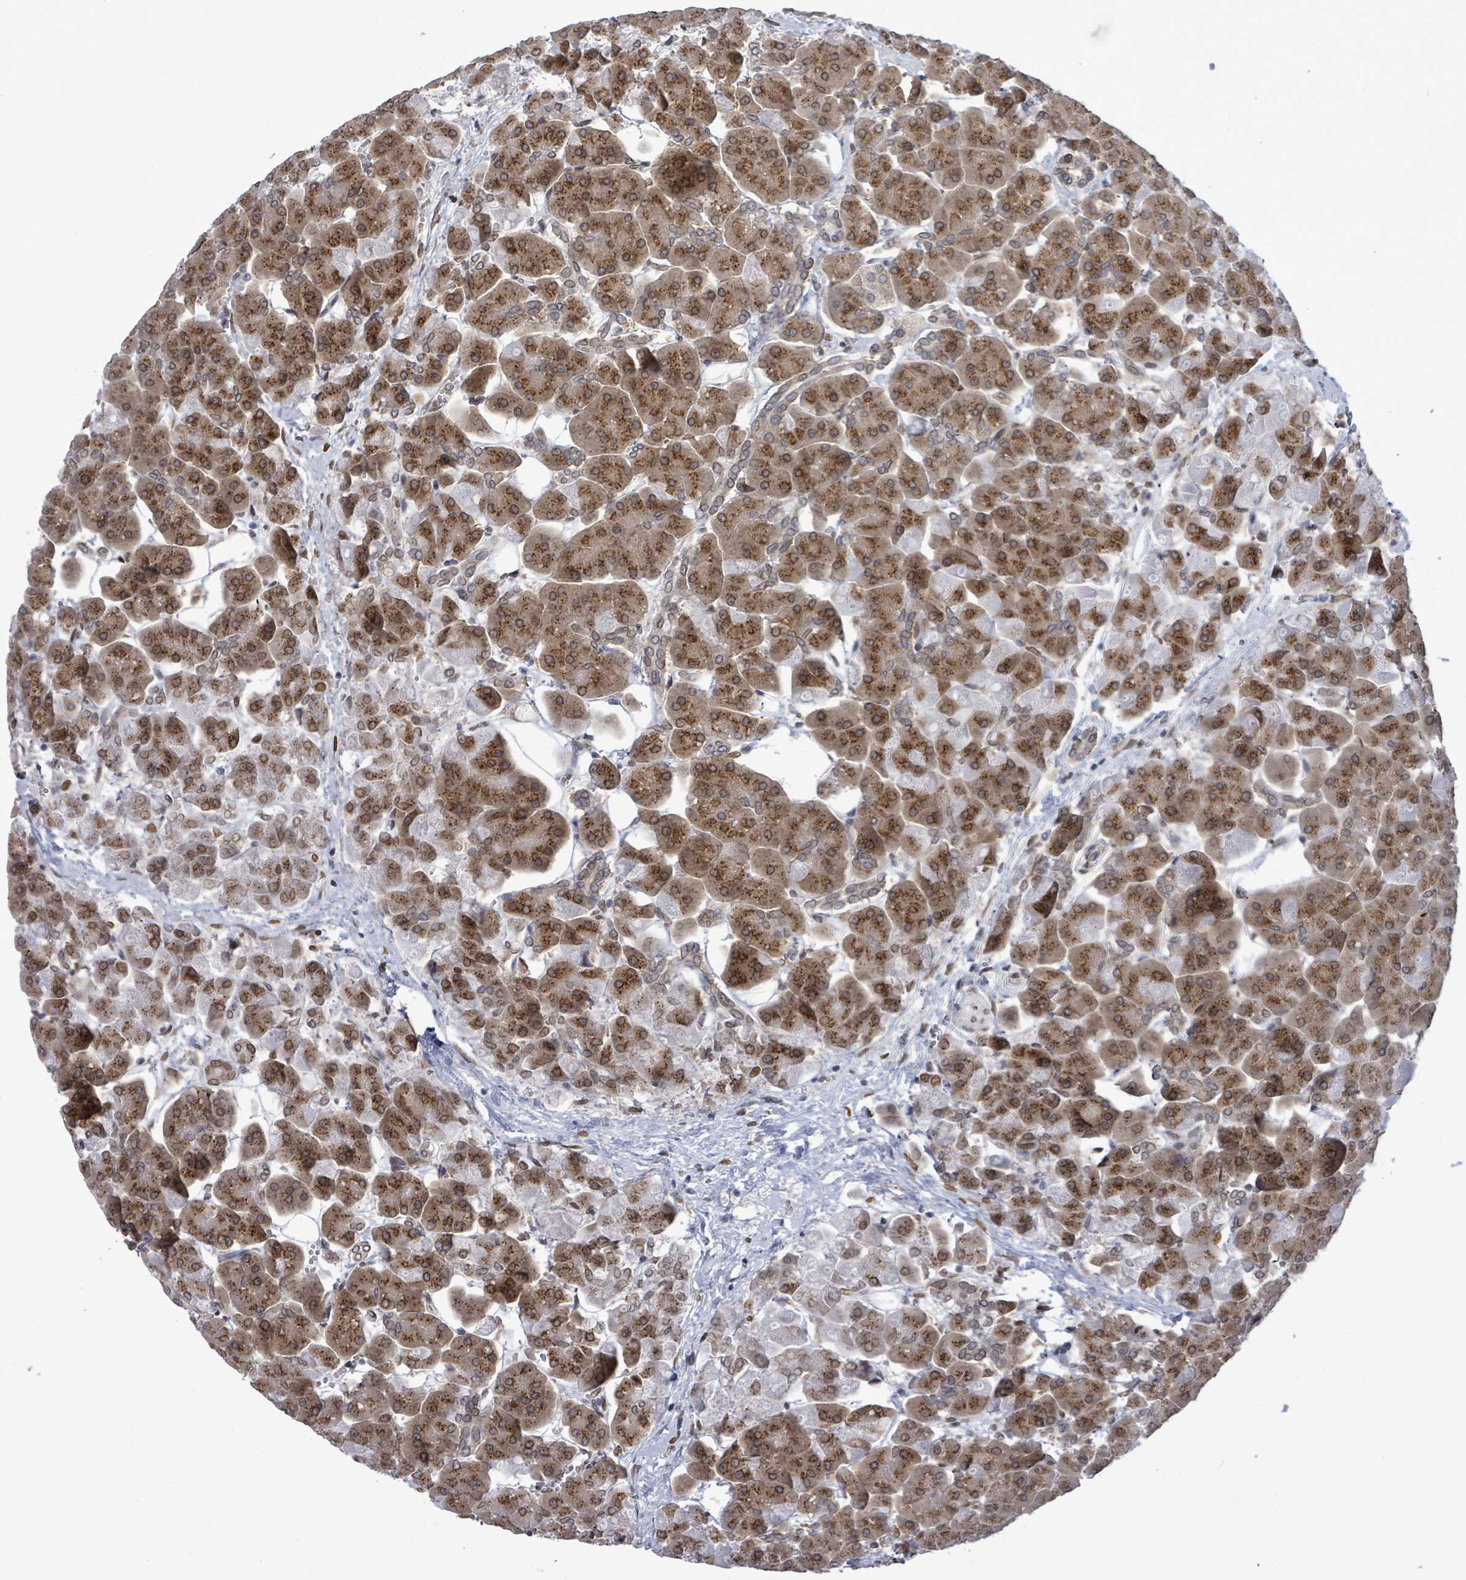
{"staining": {"intensity": "strong", "quantity": "25%-75%", "location": "cytoplasmic/membranous"}, "tissue": "pancreas", "cell_type": "Exocrine glandular cells", "image_type": "normal", "snomed": [{"axis": "morphology", "description": "Normal tissue, NOS"}, {"axis": "topography", "description": "Pancreas"}], "caption": "IHC image of unremarkable pancreas: pancreas stained using IHC displays high levels of strong protein expression localized specifically in the cytoplasmic/membranous of exocrine glandular cells, appearing as a cytoplasmic/membranous brown color.", "gene": "ARFGAP1", "patient": {"sex": "male", "age": 66}}